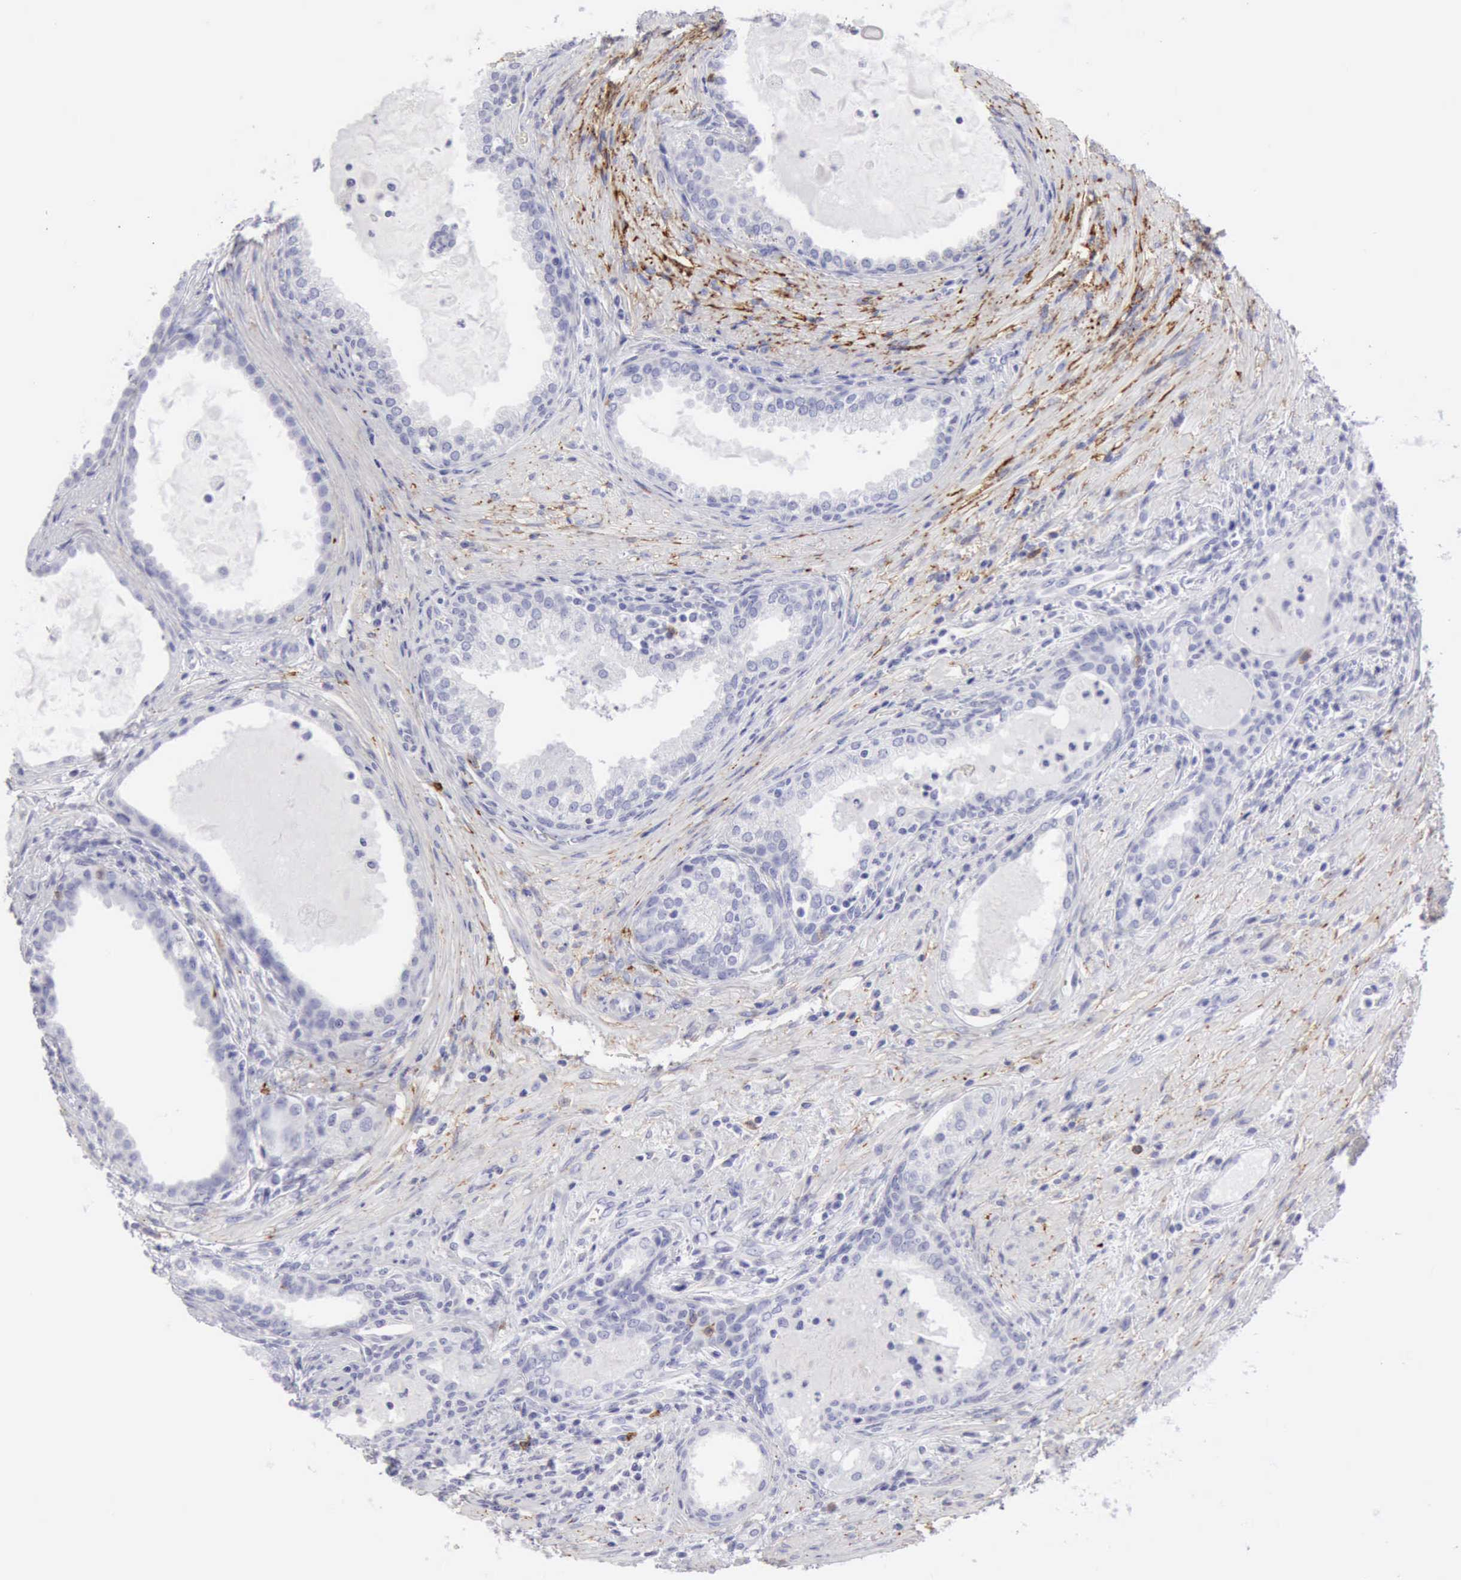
{"staining": {"intensity": "negative", "quantity": "none", "location": "none"}, "tissue": "prostate cancer", "cell_type": "Tumor cells", "image_type": "cancer", "snomed": [{"axis": "morphology", "description": "Adenocarcinoma, Medium grade"}, {"axis": "topography", "description": "Prostate"}], "caption": "An immunohistochemistry histopathology image of adenocarcinoma (medium-grade) (prostate) is shown. There is no staining in tumor cells of adenocarcinoma (medium-grade) (prostate).", "gene": "NCAM1", "patient": {"sex": "male", "age": 70}}